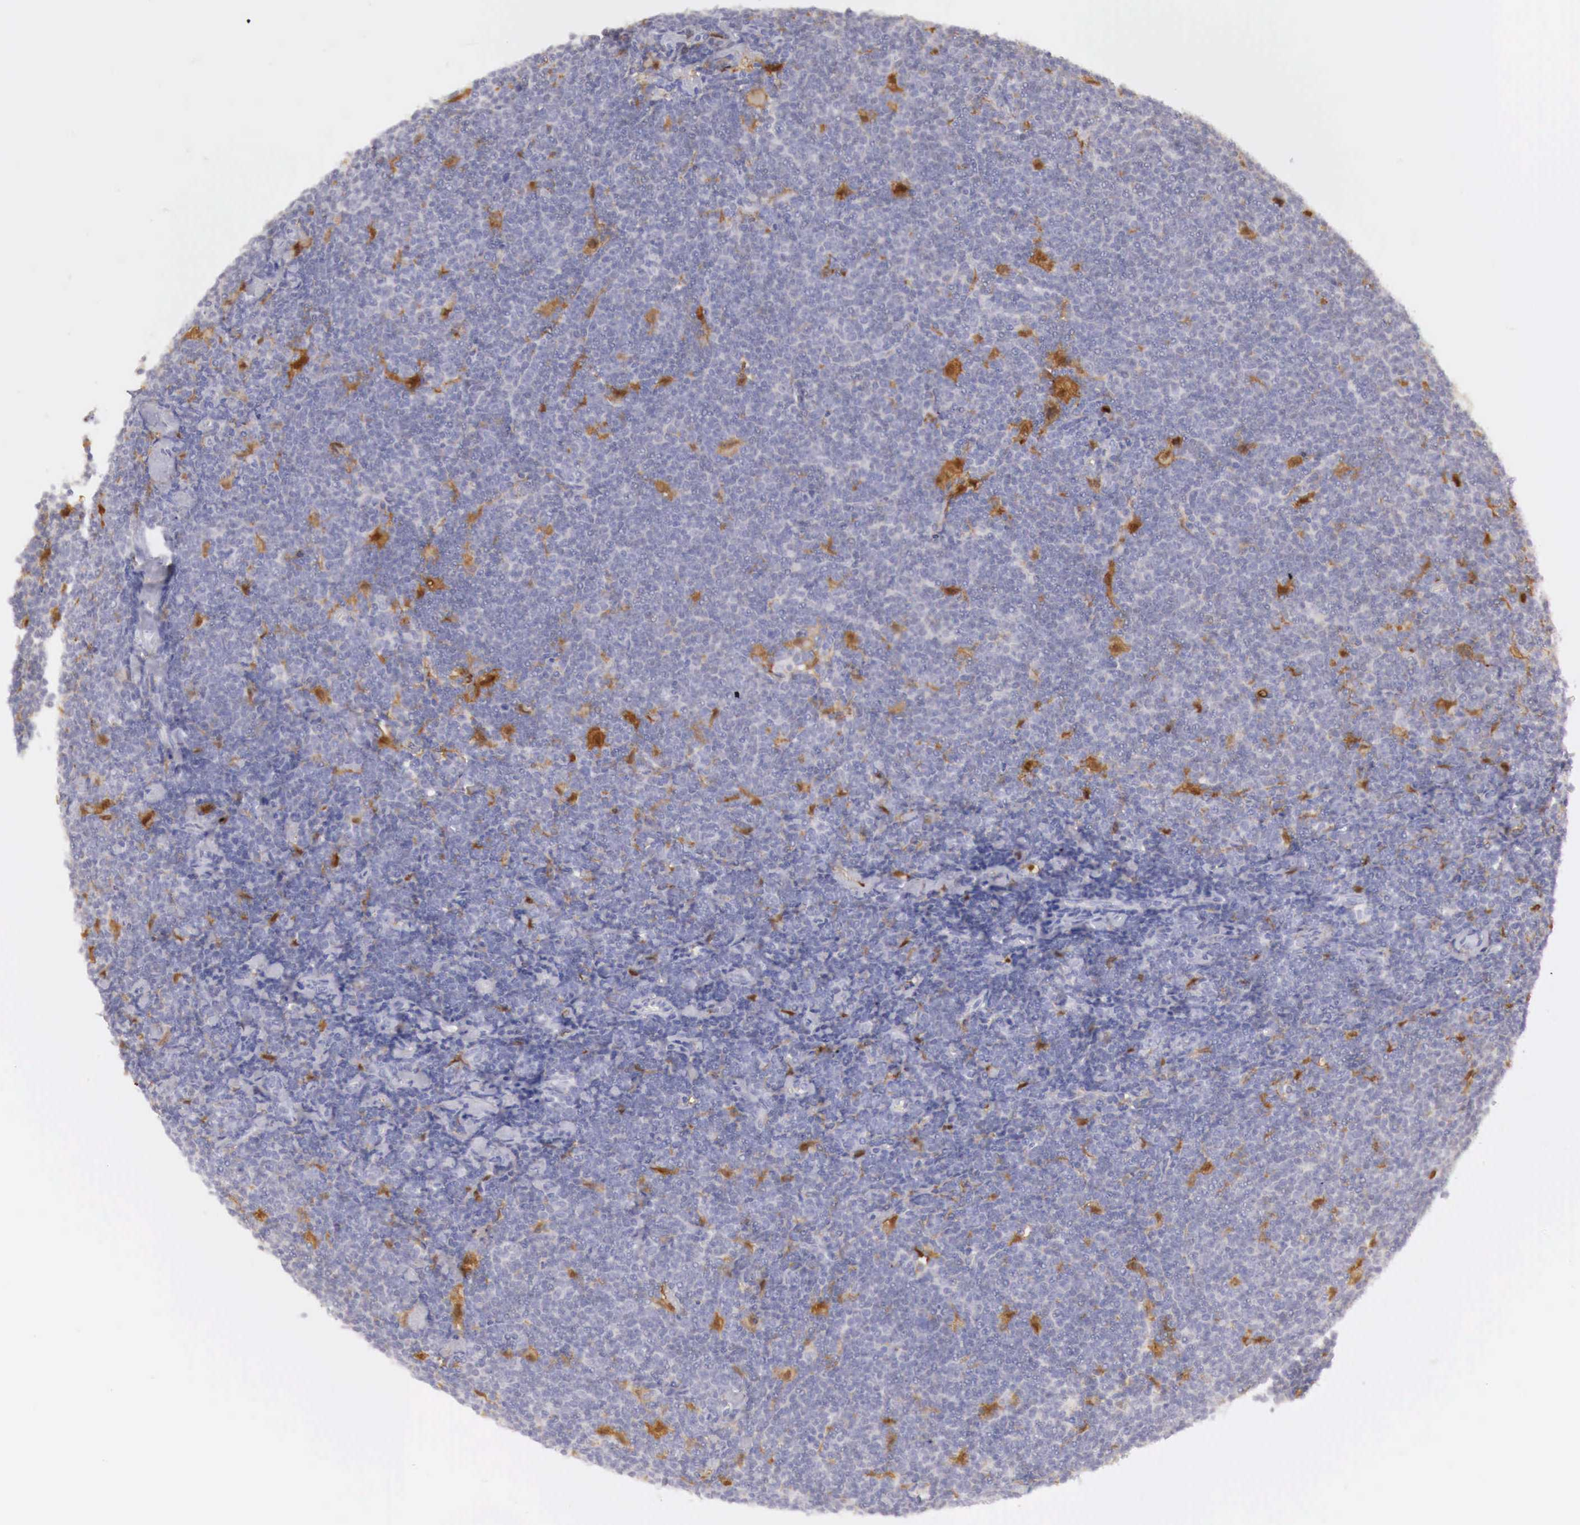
{"staining": {"intensity": "negative", "quantity": "none", "location": "none"}, "tissue": "lymphoma", "cell_type": "Tumor cells", "image_type": "cancer", "snomed": [{"axis": "morphology", "description": "Malignant lymphoma, non-Hodgkin's type, Low grade"}, {"axis": "topography", "description": "Lymph node"}], "caption": "Tumor cells show no significant expression in low-grade malignant lymphoma, non-Hodgkin's type.", "gene": "RENBP", "patient": {"sex": "male", "age": 65}}